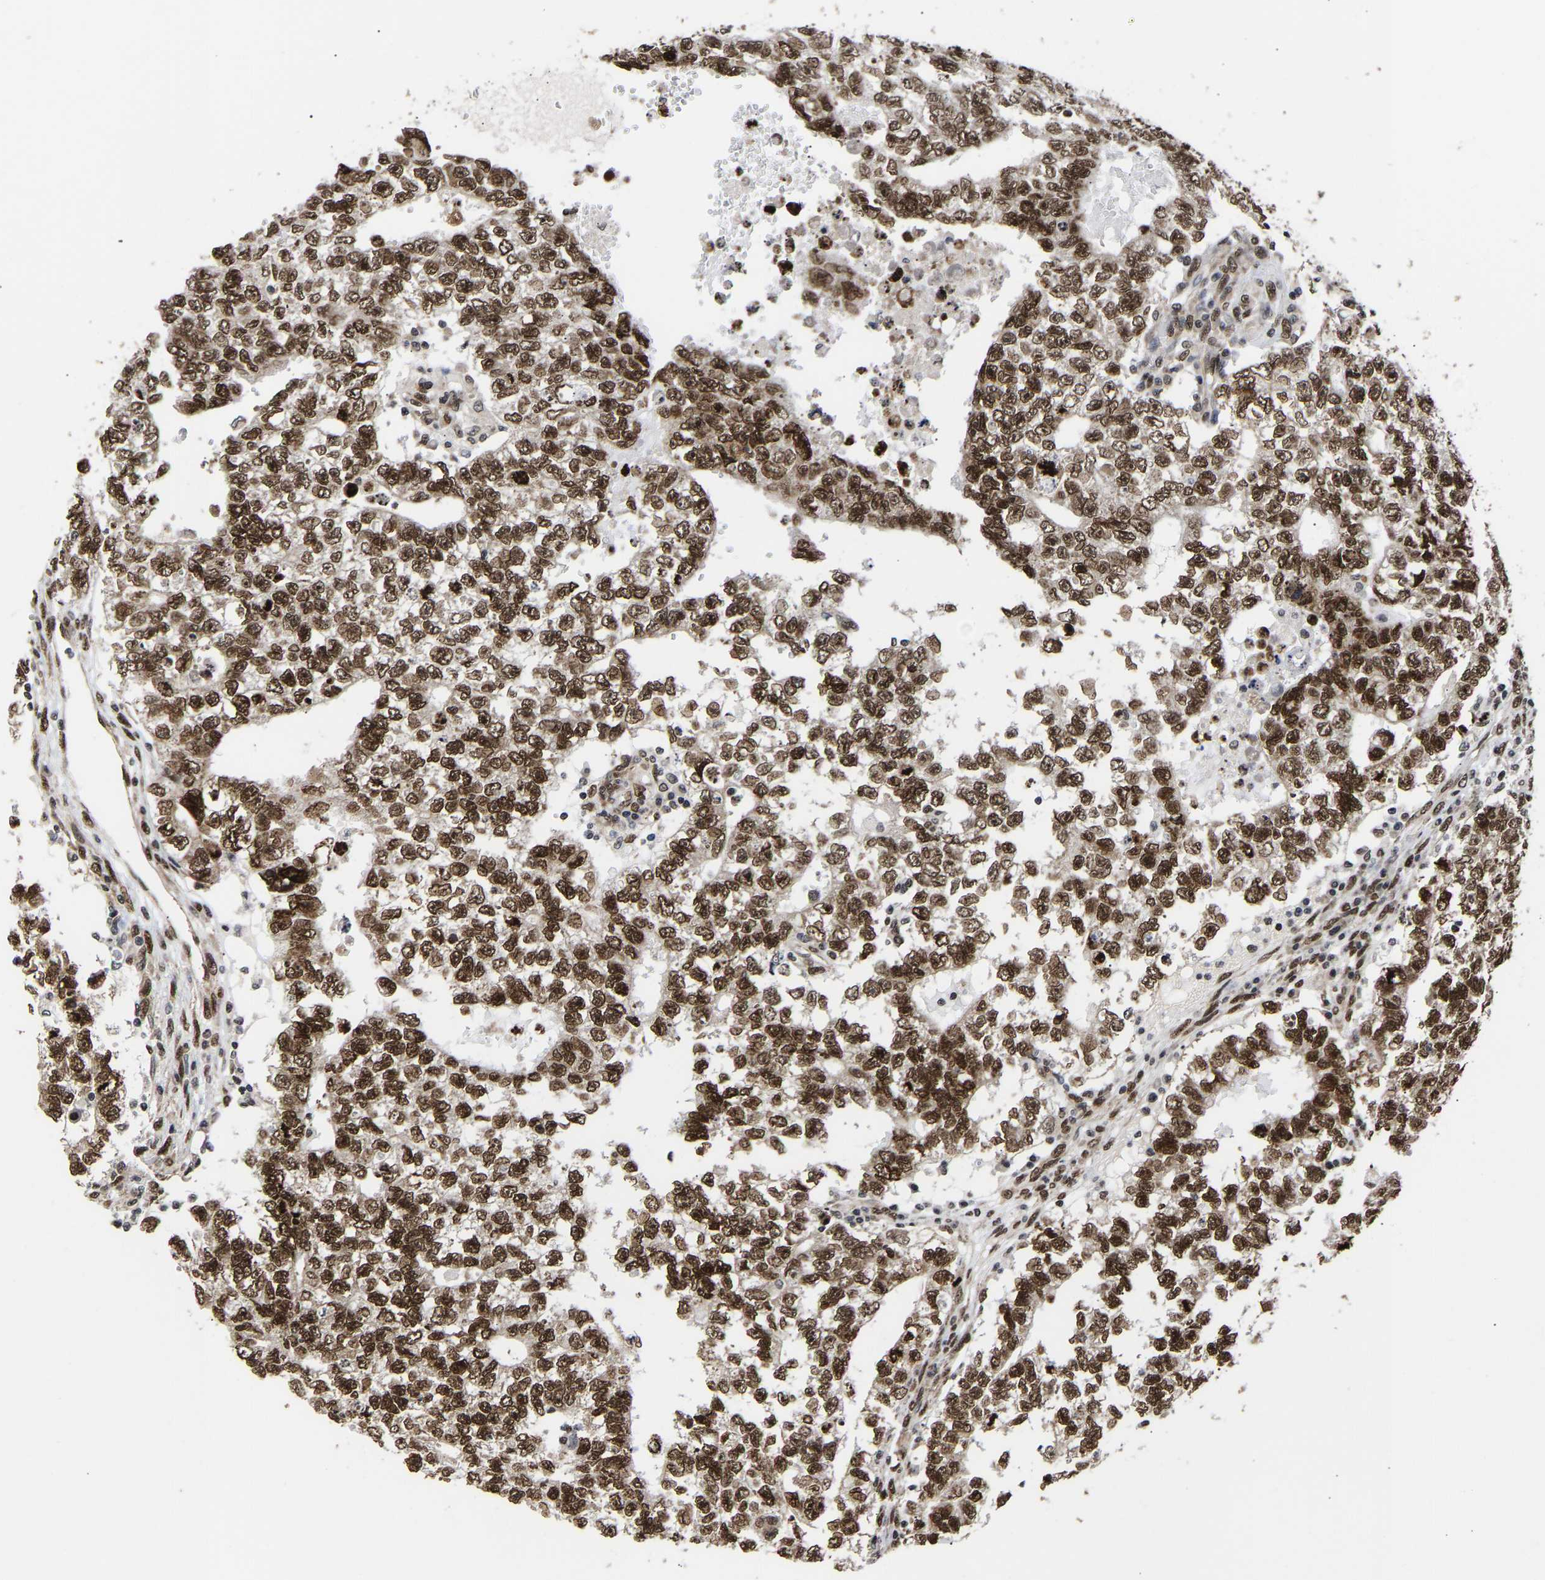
{"staining": {"intensity": "strong", "quantity": ">75%", "location": "nuclear"}, "tissue": "testis cancer", "cell_type": "Tumor cells", "image_type": "cancer", "snomed": [{"axis": "morphology", "description": "Seminoma, NOS"}, {"axis": "morphology", "description": "Carcinoma, Embryonal, NOS"}, {"axis": "topography", "description": "Testis"}], "caption": "Brown immunohistochemical staining in human testis cancer (embryonal carcinoma) demonstrates strong nuclear expression in about >75% of tumor cells.", "gene": "PSIP1", "patient": {"sex": "male", "age": 38}}